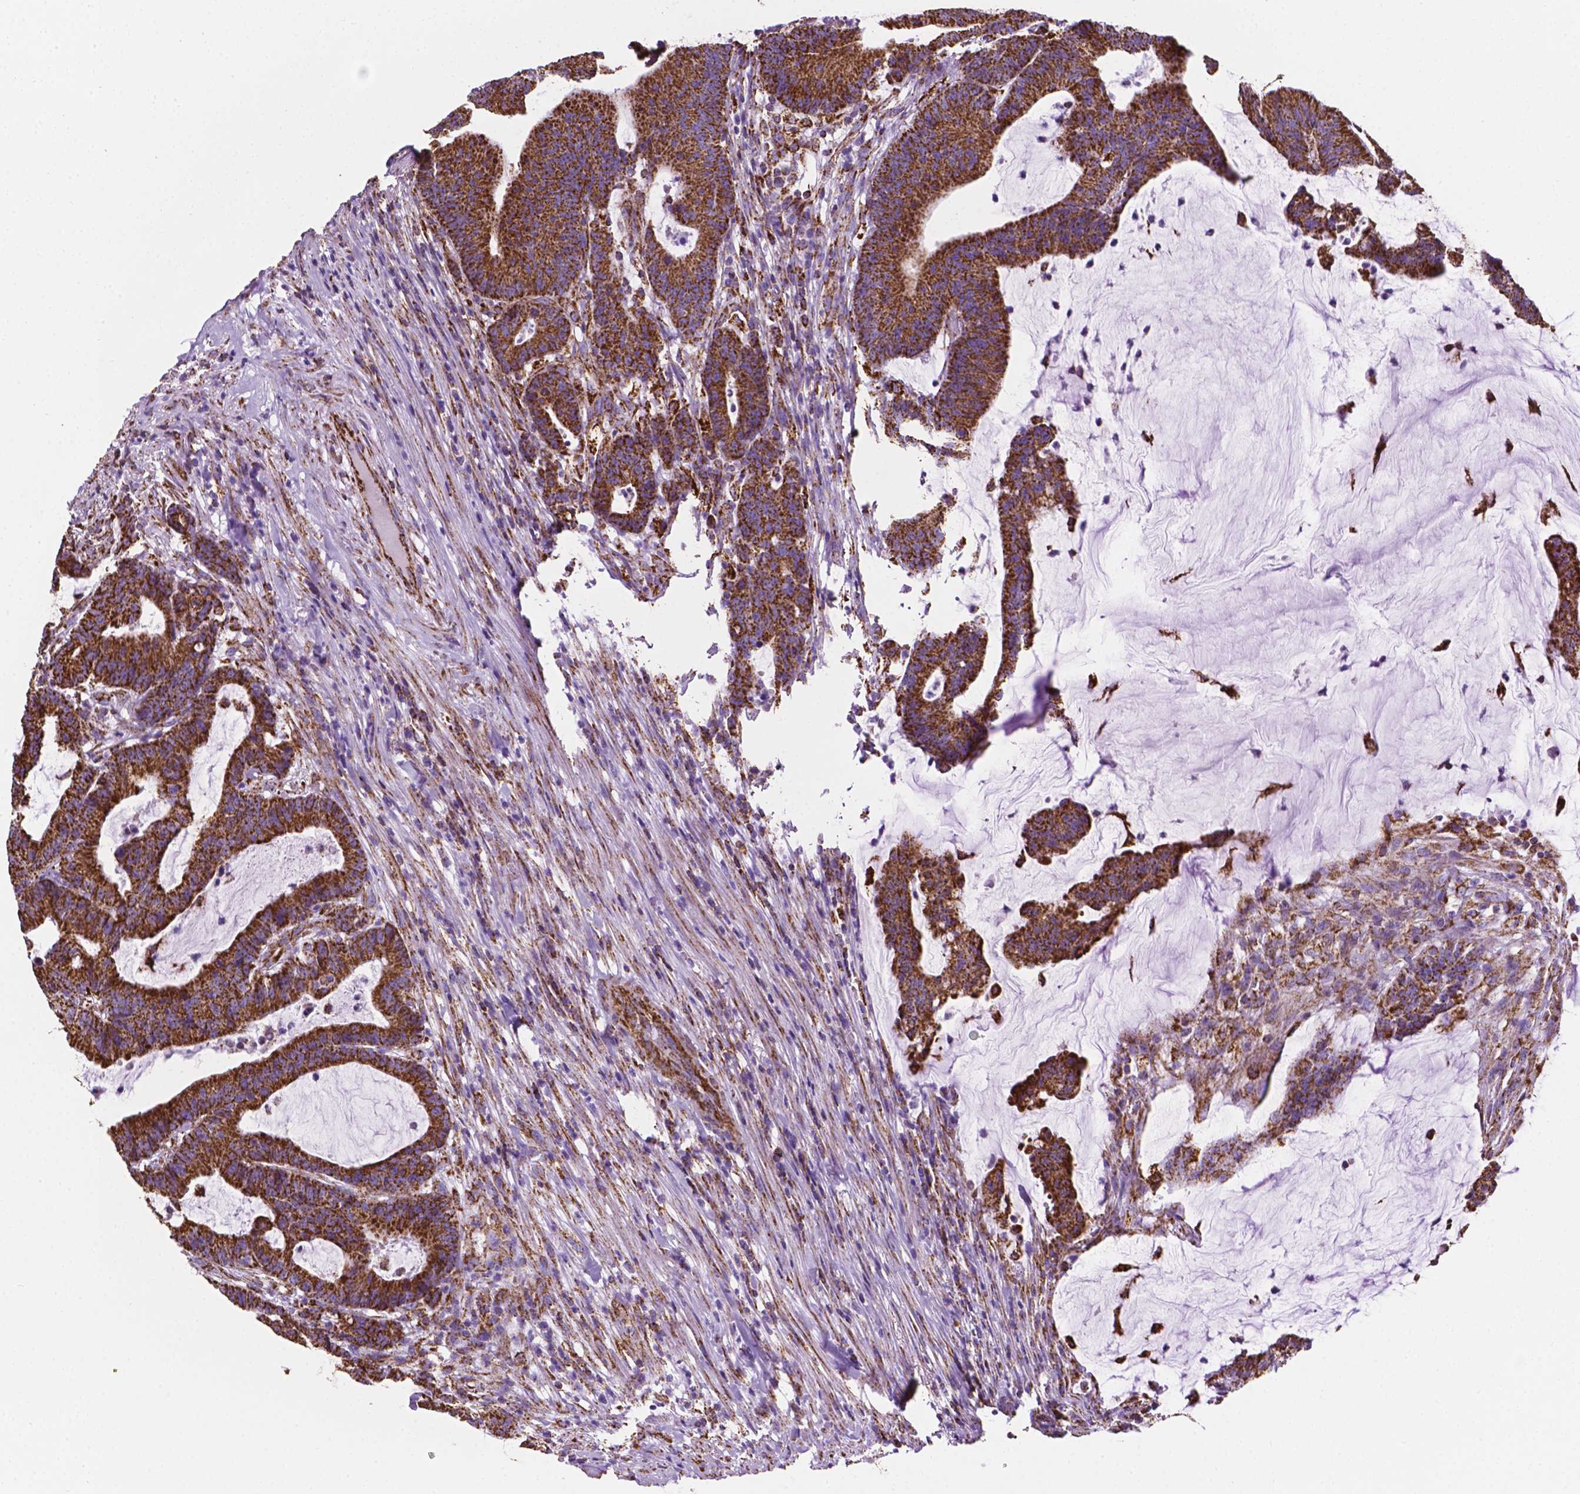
{"staining": {"intensity": "strong", "quantity": ">75%", "location": "cytoplasmic/membranous"}, "tissue": "colorectal cancer", "cell_type": "Tumor cells", "image_type": "cancer", "snomed": [{"axis": "morphology", "description": "Adenocarcinoma, NOS"}, {"axis": "topography", "description": "Colon"}], "caption": "There is high levels of strong cytoplasmic/membranous positivity in tumor cells of colorectal cancer, as demonstrated by immunohistochemical staining (brown color).", "gene": "RMDN3", "patient": {"sex": "female", "age": 78}}